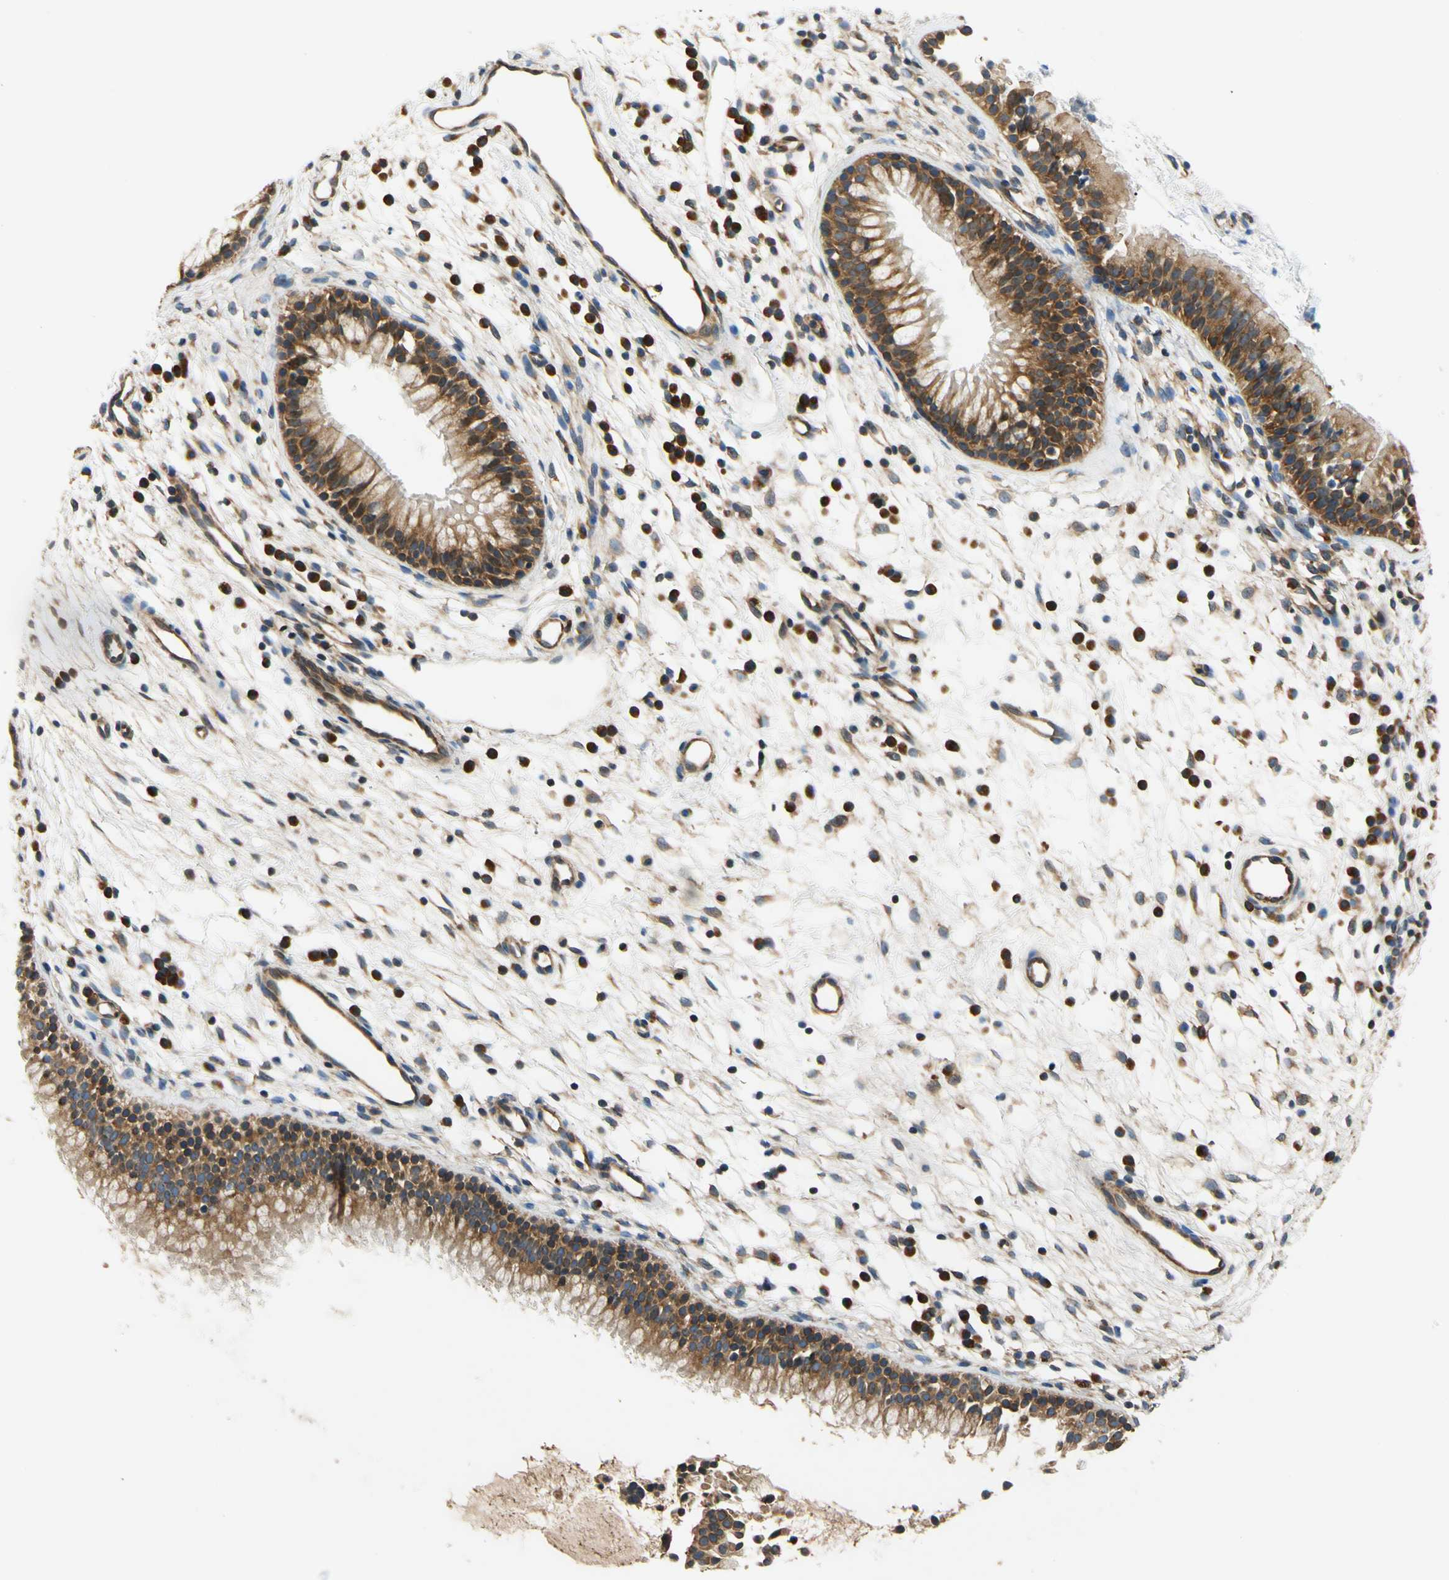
{"staining": {"intensity": "moderate", "quantity": ">75%", "location": "cytoplasmic/membranous"}, "tissue": "nasopharynx", "cell_type": "Respiratory epithelial cells", "image_type": "normal", "snomed": [{"axis": "morphology", "description": "Normal tissue, NOS"}, {"axis": "topography", "description": "Nasopharynx"}], "caption": "High-magnification brightfield microscopy of normal nasopharynx stained with DAB (3,3'-diaminobenzidine) (brown) and counterstained with hematoxylin (blue). respiratory epithelial cells exhibit moderate cytoplasmic/membranous positivity is appreciated in about>75% of cells.", "gene": "LRRC47", "patient": {"sex": "male", "age": 21}}